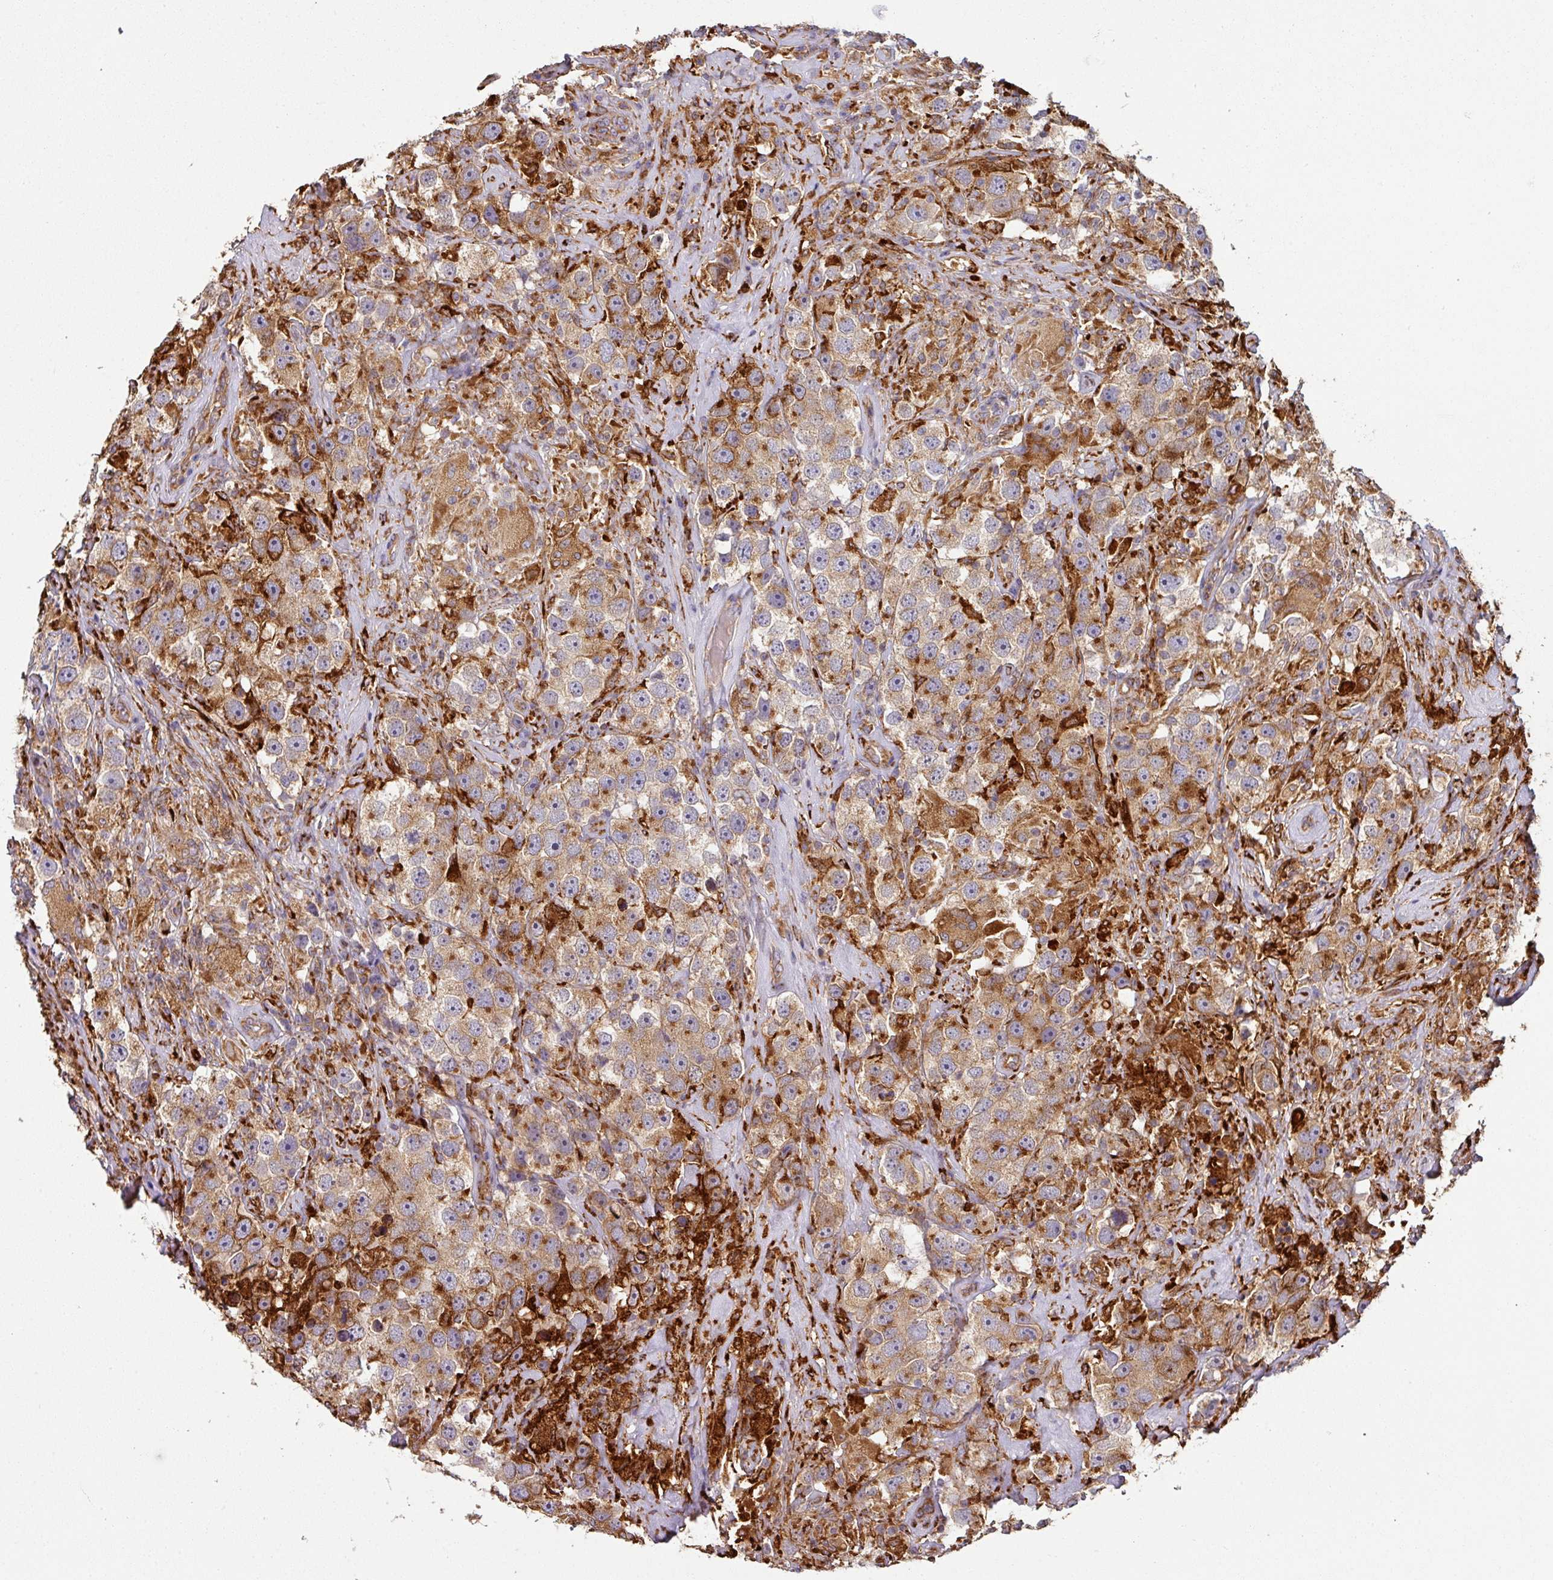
{"staining": {"intensity": "moderate", "quantity": ">75%", "location": "cytoplasmic/membranous"}, "tissue": "testis cancer", "cell_type": "Tumor cells", "image_type": "cancer", "snomed": [{"axis": "morphology", "description": "Seminoma, NOS"}, {"axis": "topography", "description": "Testis"}], "caption": "High-magnification brightfield microscopy of testis seminoma stained with DAB (3,3'-diaminobenzidine) (brown) and counterstained with hematoxylin (blue). tumor cells exhibit moderate cytoplasmic/membranous expression is seen in approximately>75% of cells.", "gene": "ZNF268", "patient": {"sex": "male", "age": 49}}